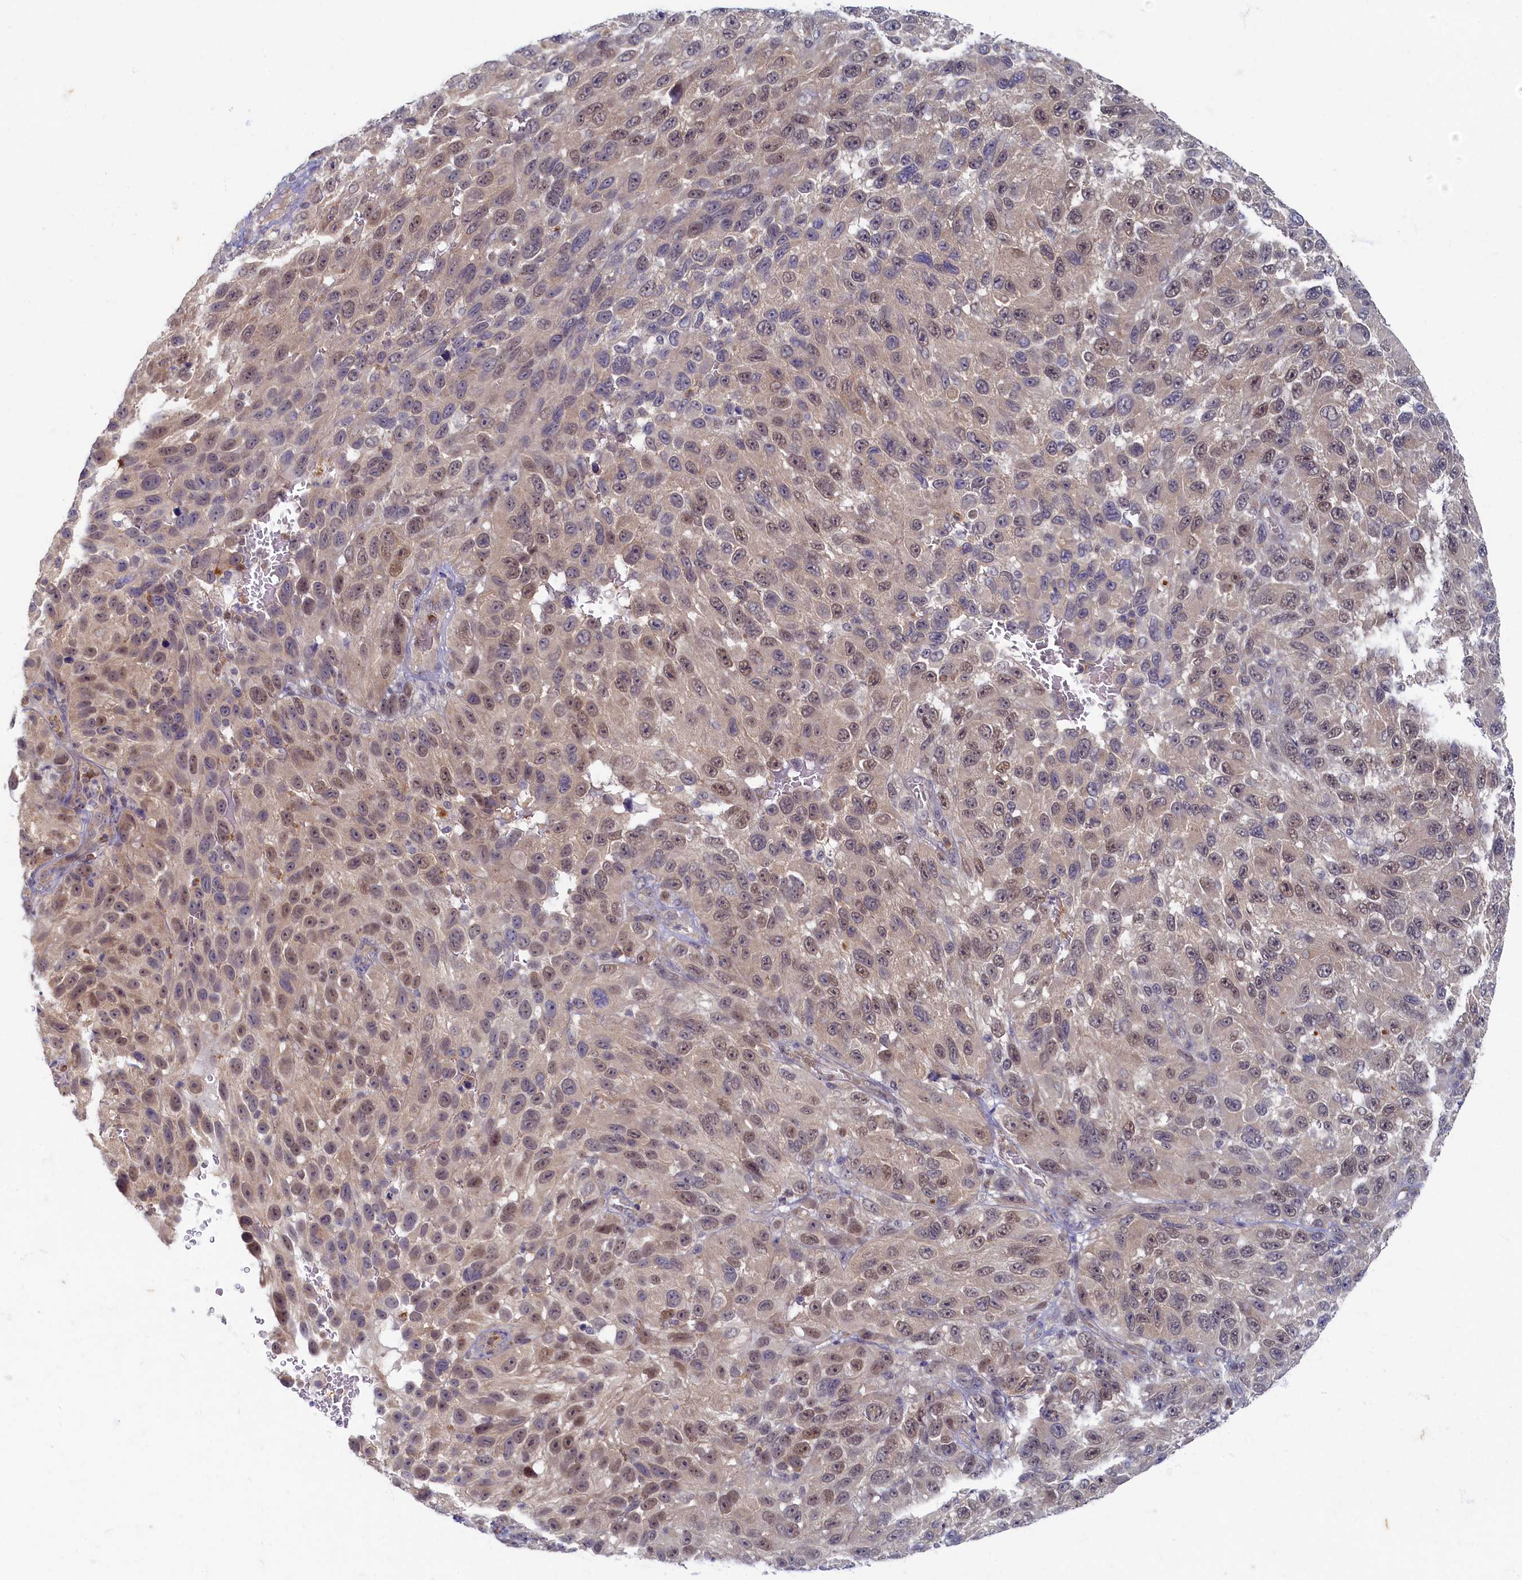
{"staining": {"intensity": "moderate", "quantity": "<25%", "location": "nuclear"}, "tissue": "melanoma", "cell_type": "Tumor cells", "image_type": "cancer", "snomed": [{"axis": "morphology", "description": "Malignant melanoma, NOS"}, {"axis": "topography", "description": "Skin"}], "caption": "Immunohistochemistry (IHC) micrograph of malignant melanoma stained for a protein (brown), which exhibits low levels of moderate nuclear staining in approximately <25% of tumor cells.", "gene": "WDR59", "patient": {"sex": "female", "age": 96}}